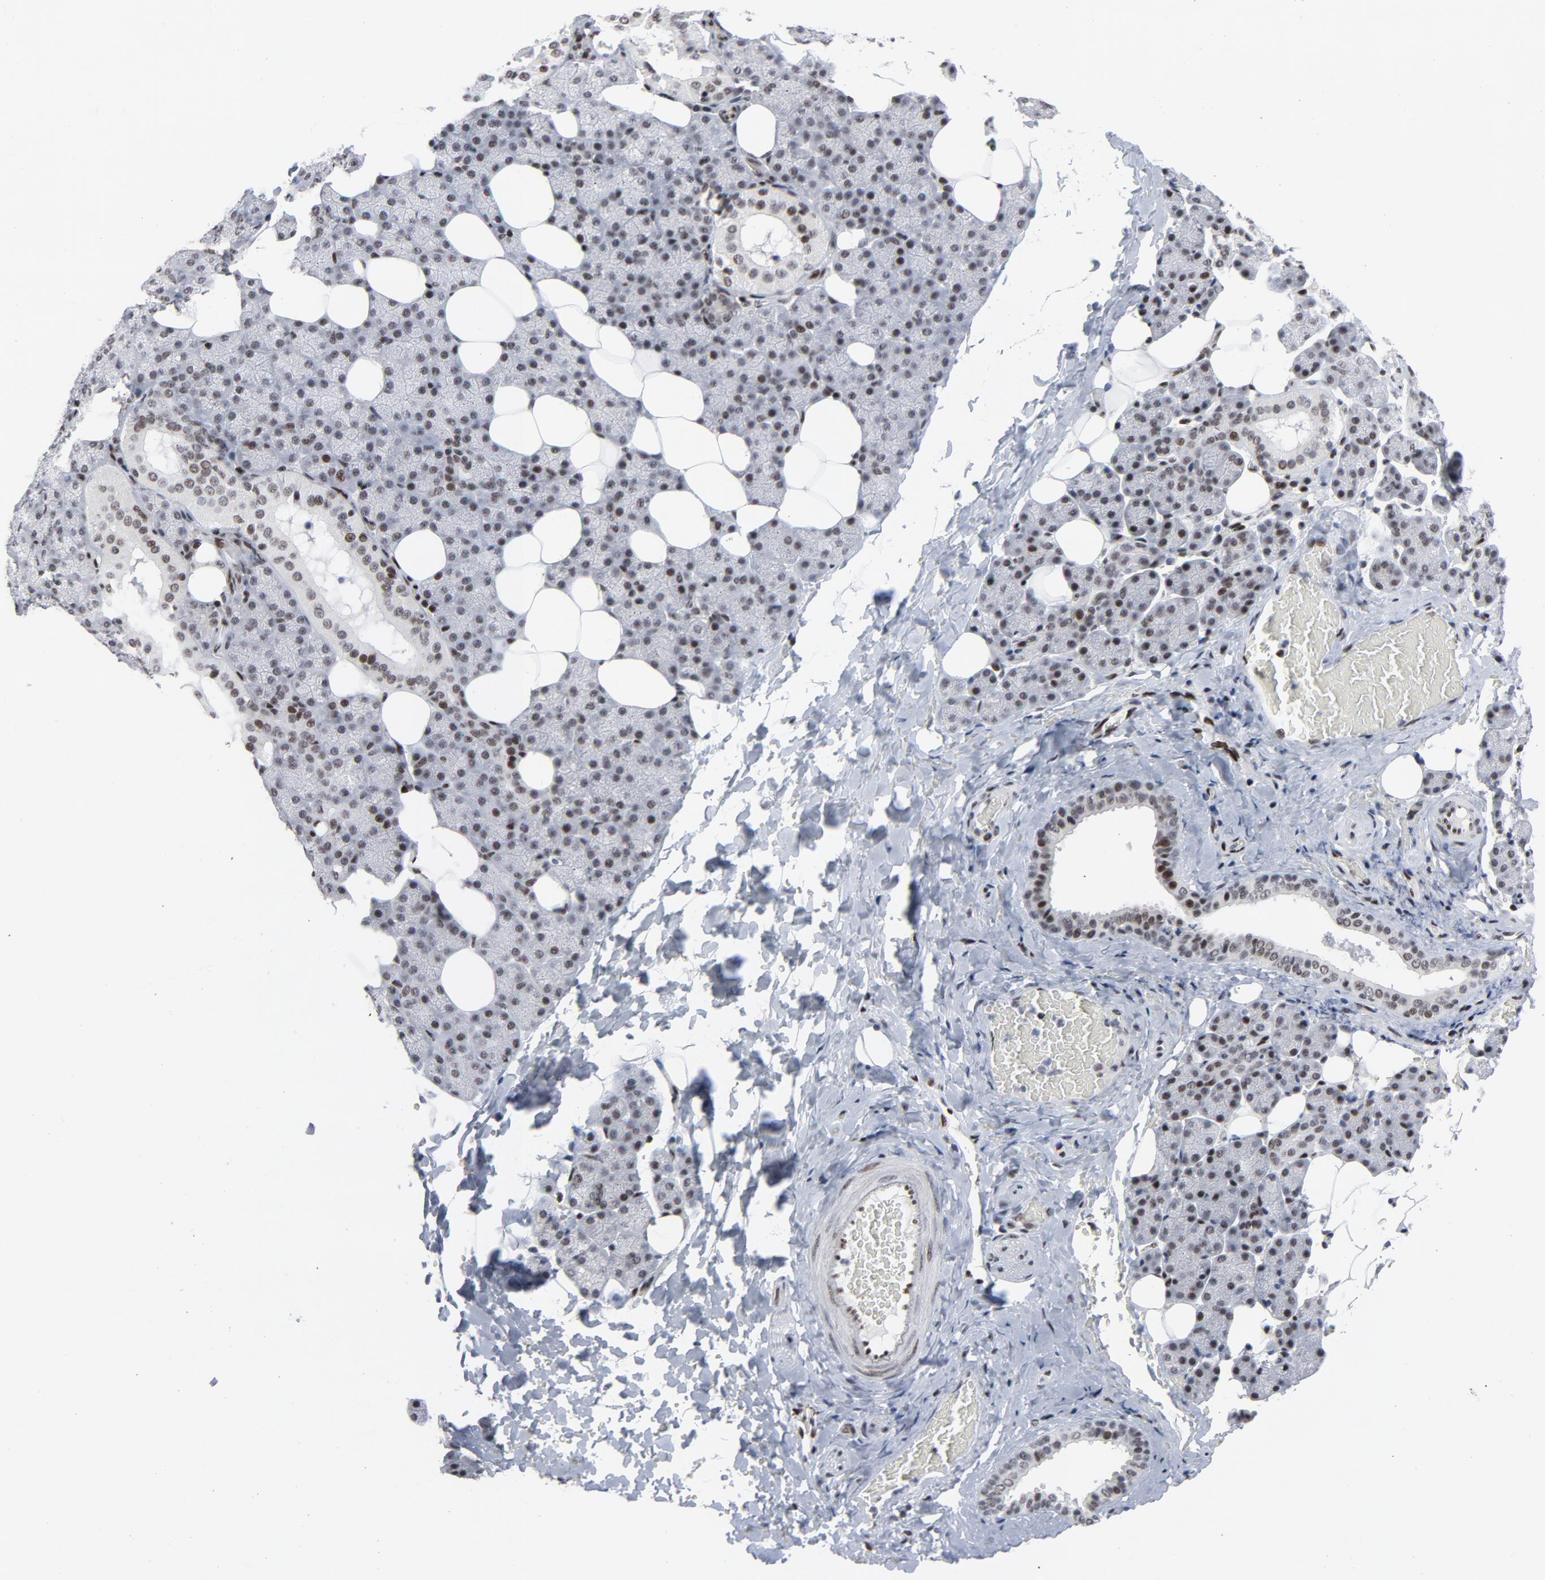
{"staining": {"intensity": "moderate", "quantity": "25%-75%", "location": "nuclear"}, "tissue": "salivary gland", "cell_type": "Glandular cells", "image_type": "normal", "snomed": [{"axis": "morphology", "description": "Normal tissue, NOS"}, {"axis": "topography", "description": "Lymph node"}, {"axis": "topography", "description": "Salivary gland"}], "caption": "This histopathology image reveals IHC staining of unremarkable human salivary gland, with medium moderate nuclear staining in approximately 25%-75% of glandular cells.", "gene": "GABPA", "patient": {"sex": "male", "age": 8}}